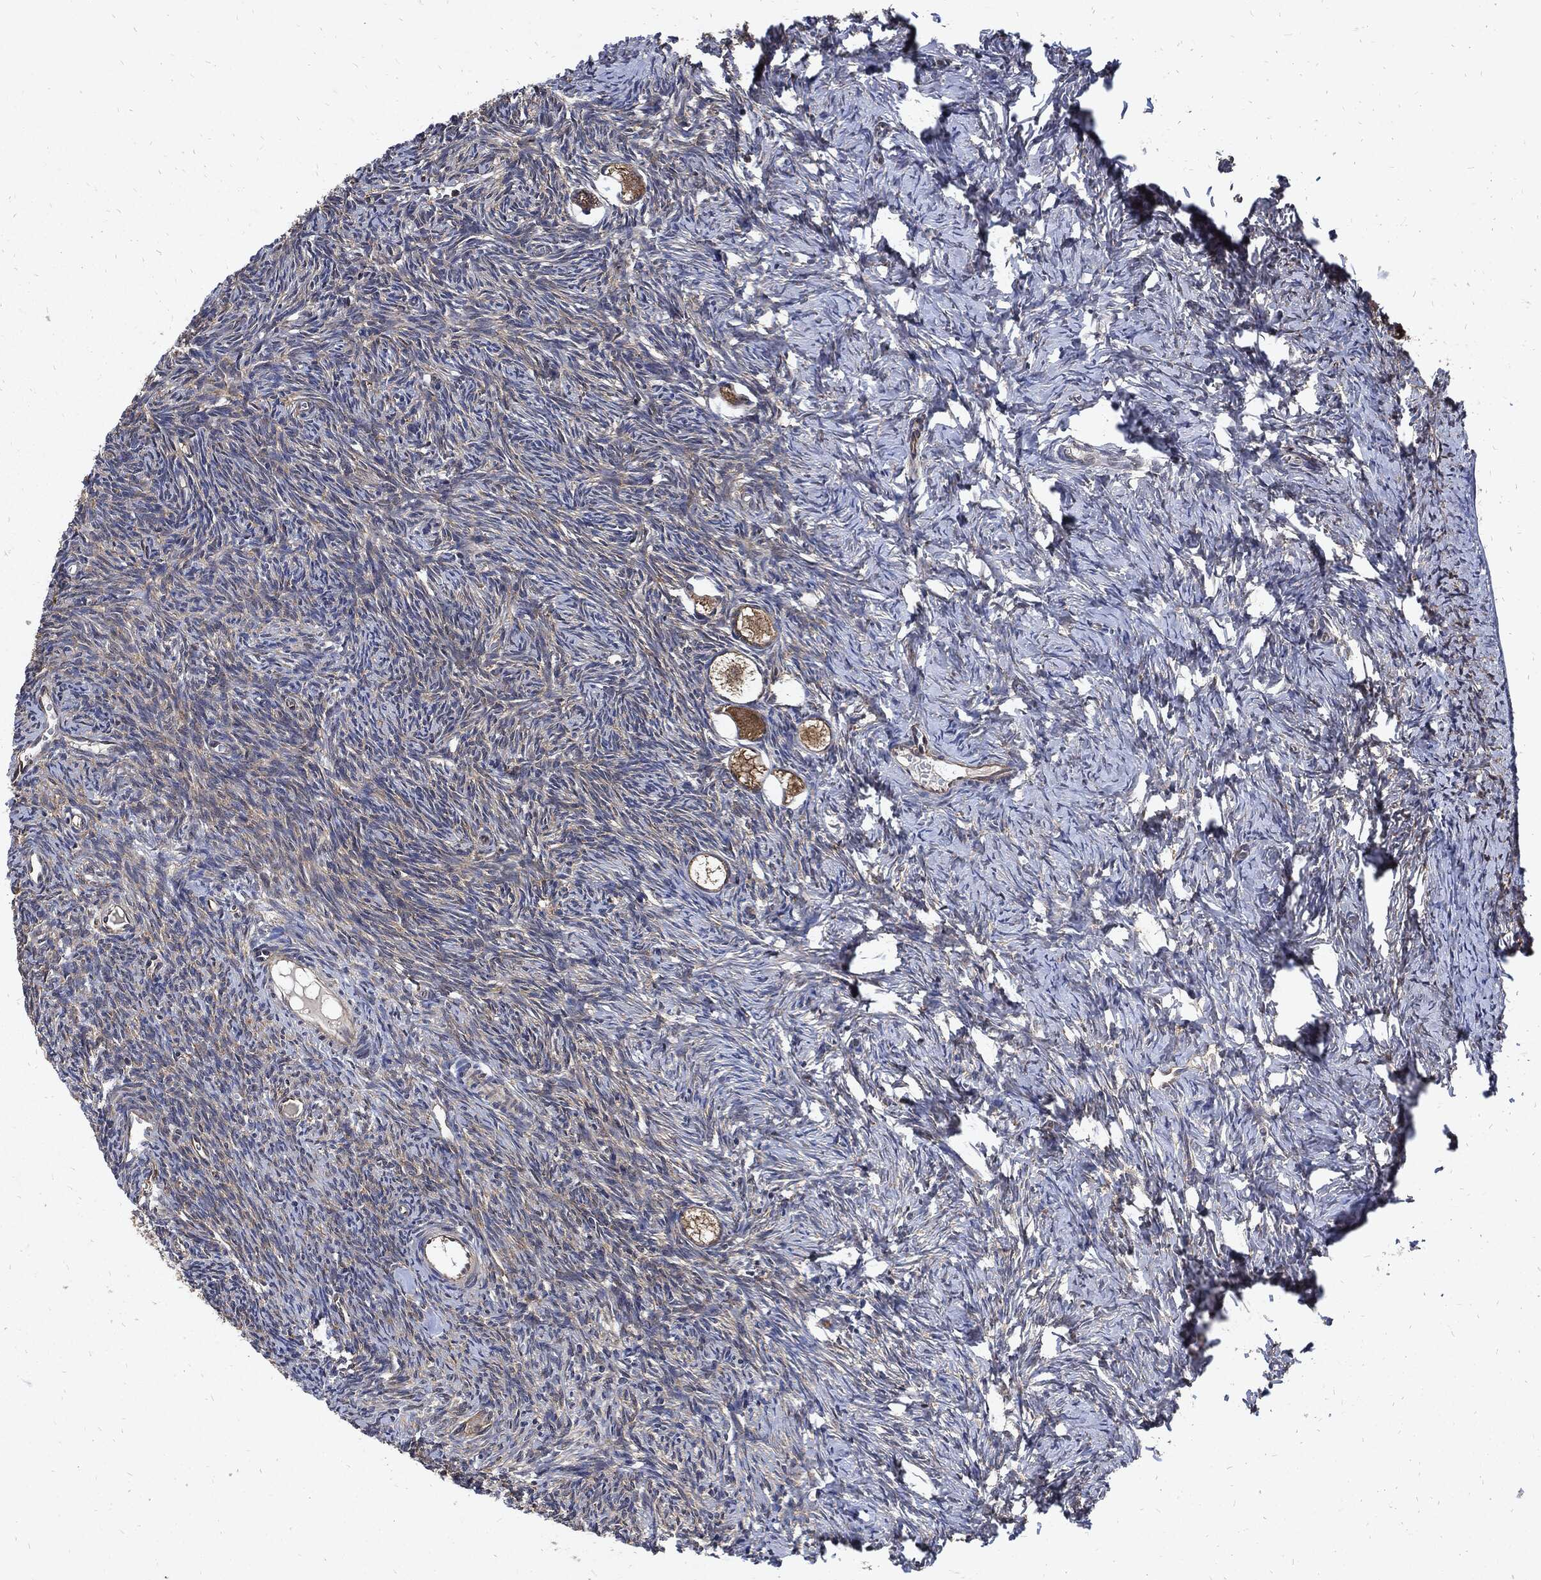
{"staining": {"intensity": "moderate", "quantity": ">75%", "location": "cytoplasmic/membranous"}, "tissue": "ovary", "cell_type": "Follicle cells", "image_type": "normal", "snomed": [{"axis": "morphology", "description": "Normal tissue, NOS"}, {"axis": "topography", "description": "Ovary"}], "caption": "A brown stain shows moderate cytoplasmic/membranous staining of a protein in follicle cells of normal ovary.", "gene": "DCTN1", "patient": {"sex": "female", "age": 27}}